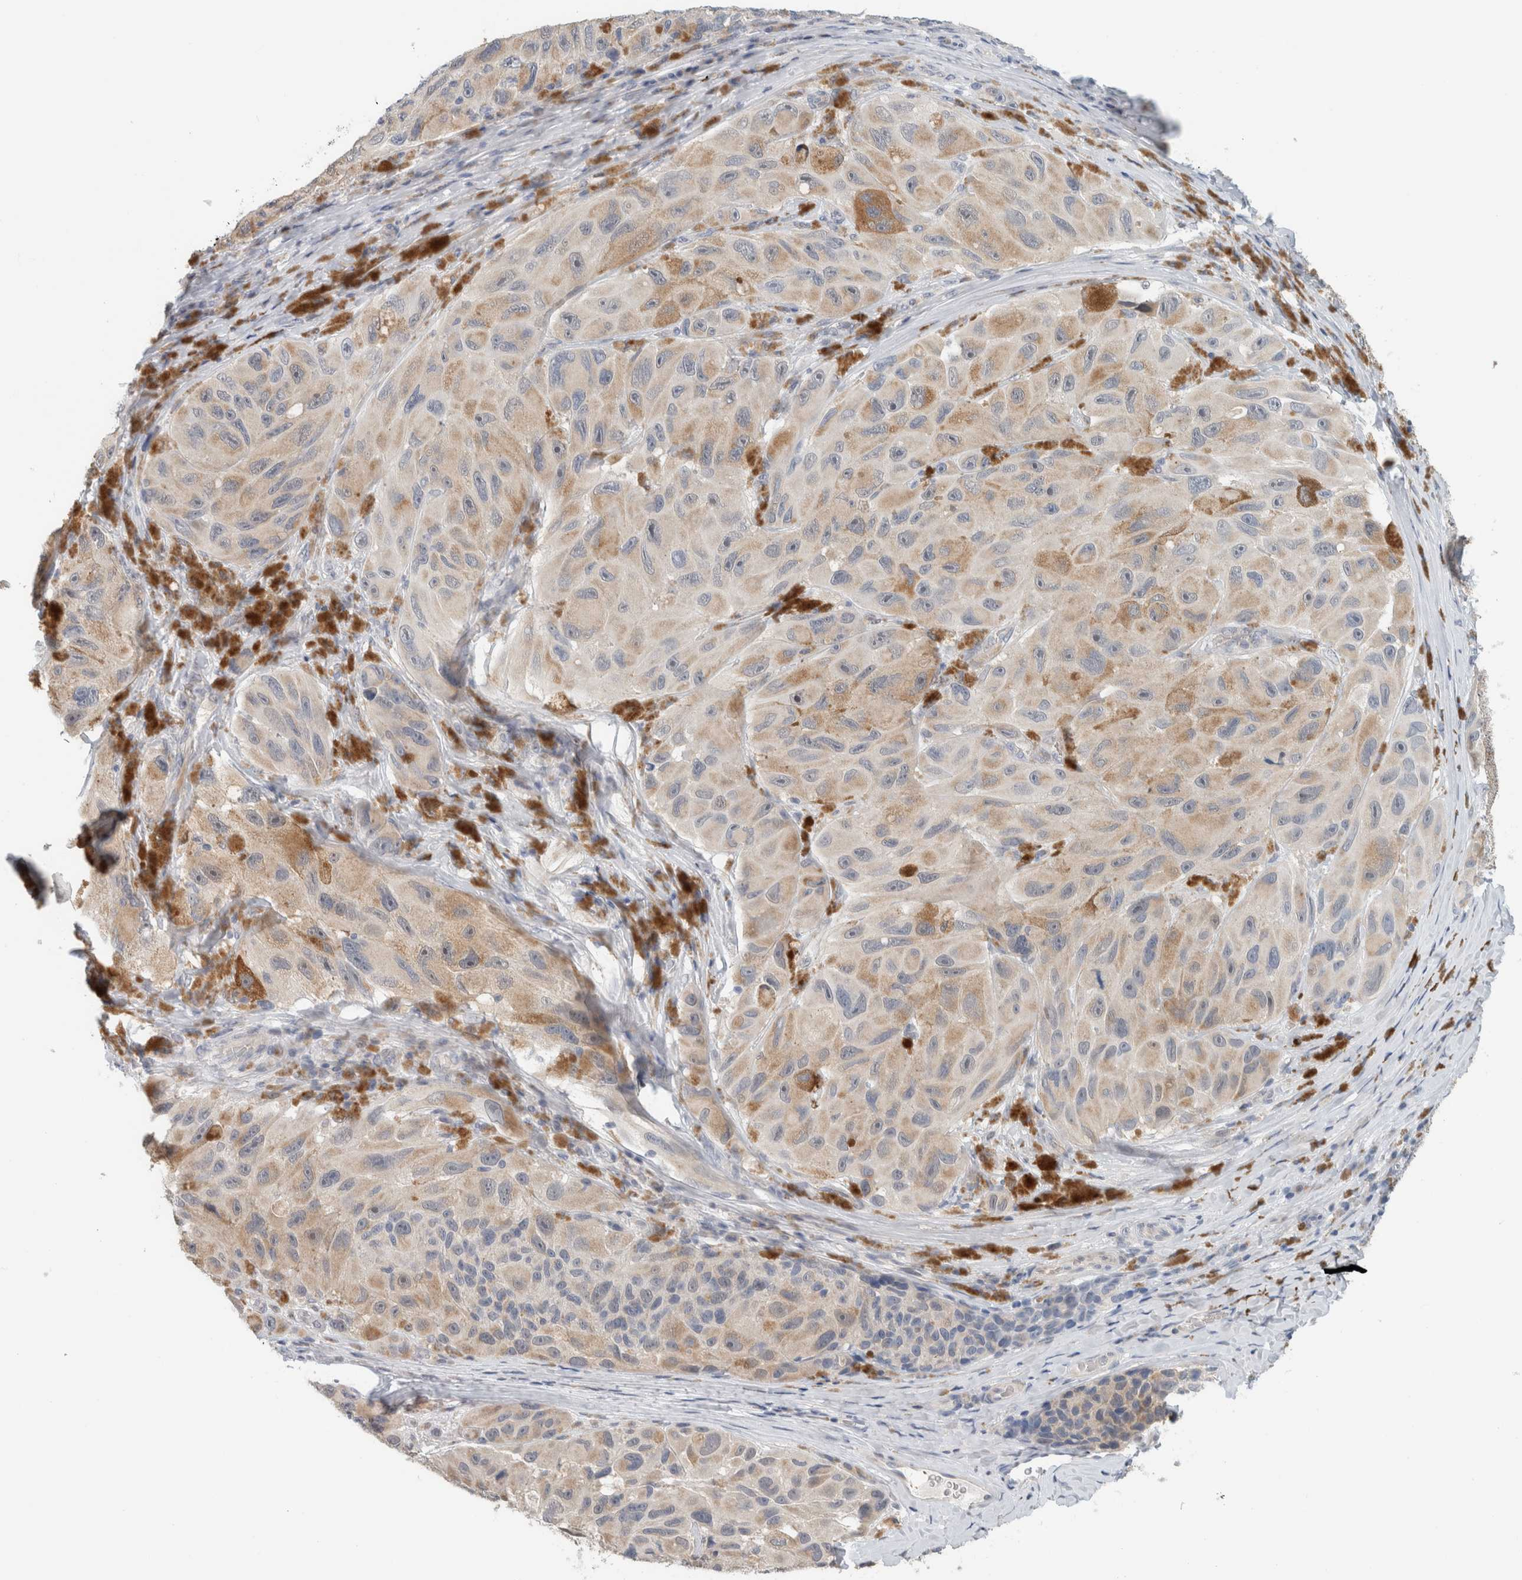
{"staining": {"intensity": "weak", "quantity": "25%-75%", "location": "cytoplasmic/membranous"}, "tissue": "melanoma", "cell_type": "Tumor cells", "image_type": "cancer", "snomed": [{"axis": "morphology", "description": "Malignant melanoma, NOS"}, {"axis": "topography", "description": "Skin"}], "caption": "A brown stain shows weak cytoplasmic/membranous expression of a protein in melanoma tumor cells.", "gene": "CRAT", "patient": {"sex": "female", "age": 73}}